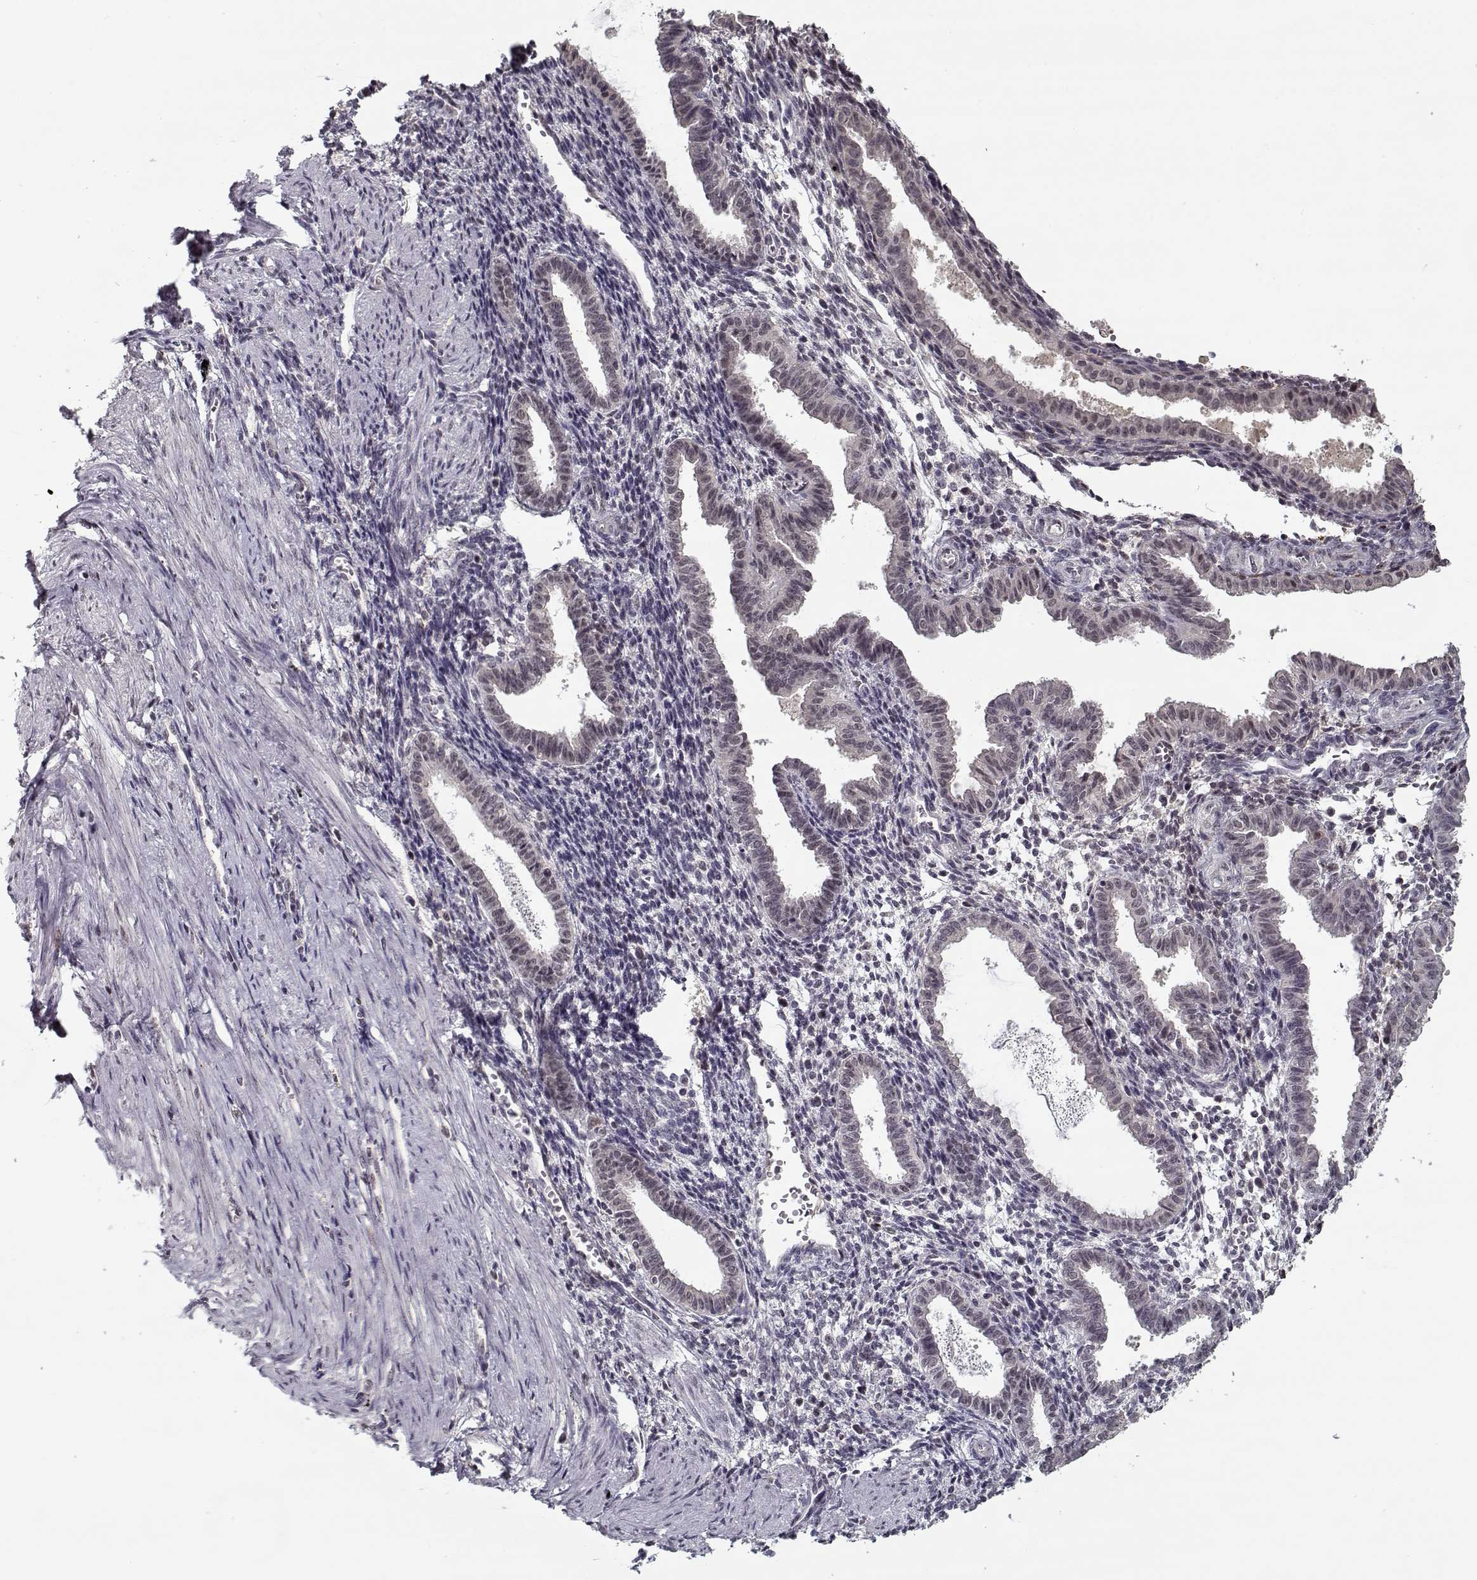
{"staining": {"intensity": "negative", "quantity": "none", "location": "none"}, "tissue": "endometrium", "cell_type": "Cells in endometrial stroma", "image_type": "normal", "snomed": [{"axis": "morphology", "description": "Normal tissue, NOS"}, {"axis": "topography", "description": "Endometrium"}], "caption": "Immunohistochemistry of unremarkable endometrium demonstrates no staining in cells in endometrial stroma.", "gene": "TESPA1", "patient": {"sex": "female", "age": 37}}